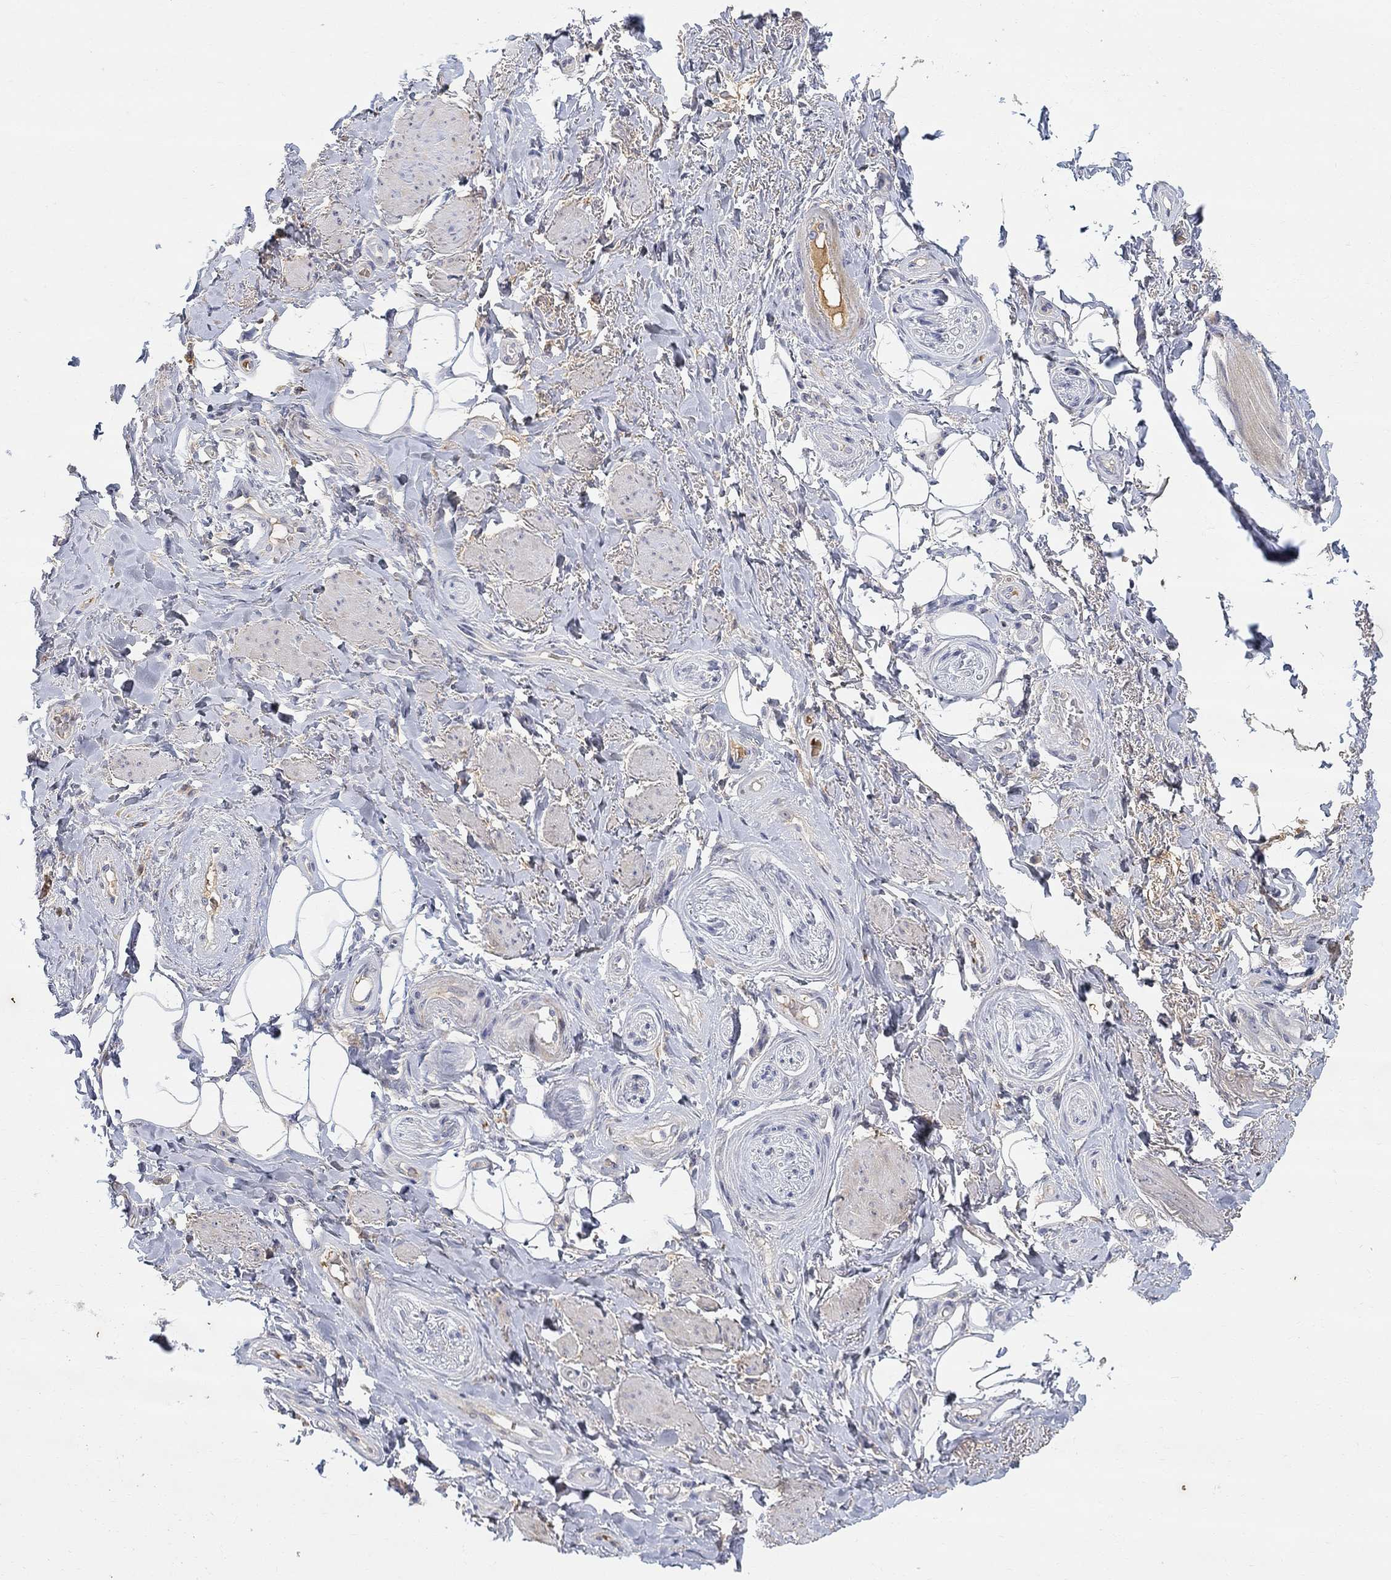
{"staining": {"intensity": "negative", "quantity": "none", "location": "none"}, "tissue": "adipose tissue", "cell_type": "Adipocytes", "image_type": "normal", "snomed": [{"axis": "morphology", "description": "Normal tissue, NOS"}, {"axis": "topography", "description": "Skeletal muscle"}, {"axis": "topography", "description": "Anal"}, {"axis": "topography", "description": "Peripheral nerve tissue"}], "caption": "There is no significant expression in adipocytes of adipose tissue. Nuclei are stained in blue.", "gene": "FNDC5", "patient": {"sex": "male", "age": 53}}